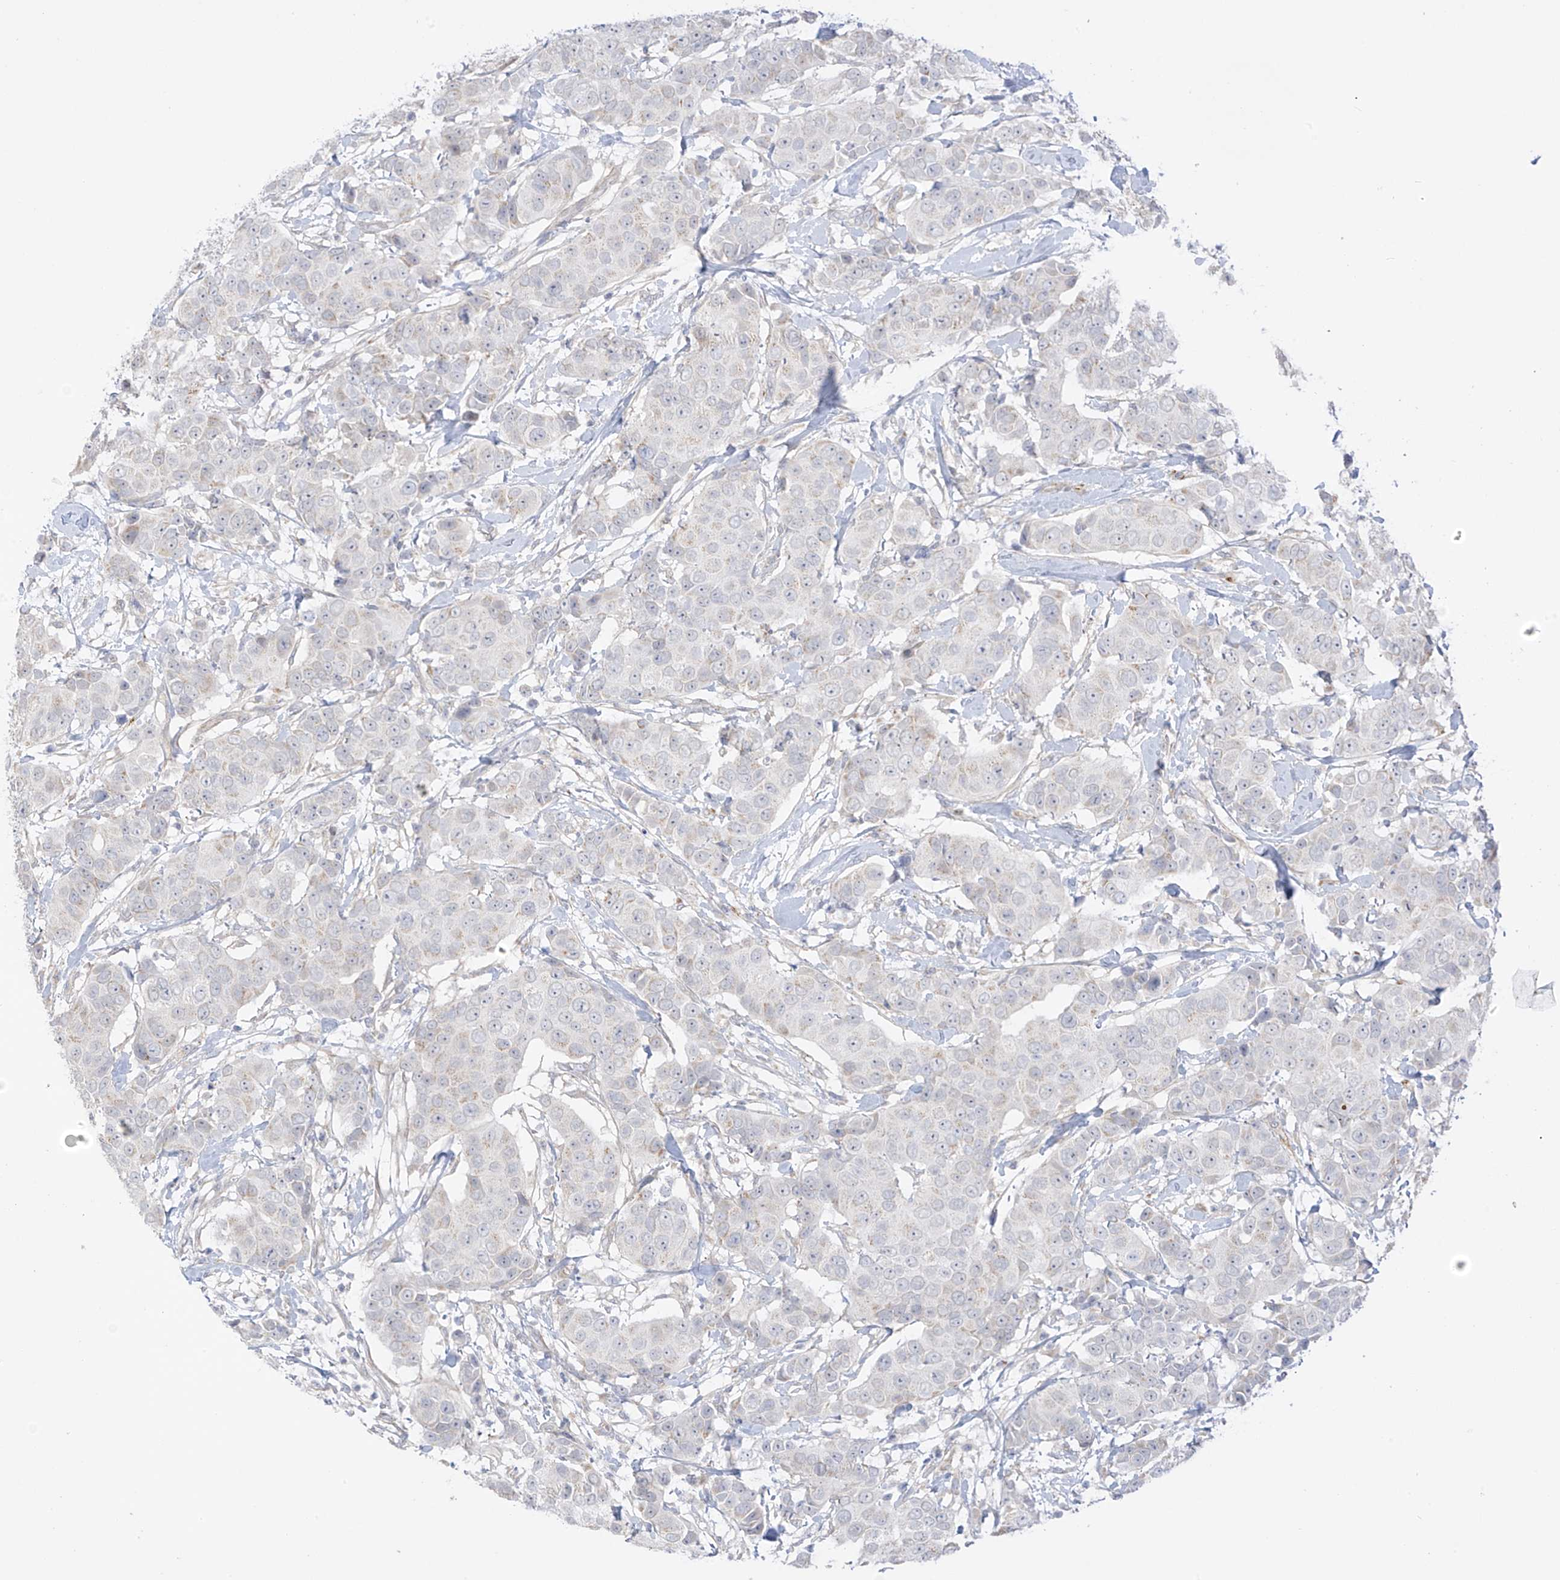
{"staining": {"intensity": "negative", "quantity": "none", "location": "none"}, "tissue": "breast cancer", "cell_type": "Tumor cells", "image_type": "cancer", "snomed": [{"axis": "morphology", "description": "Normal tissue, NOS"}, {"axis": "morphology", "description": "Duct carcinoma"}, {"axis": "topography", "description": "Breast"}], "caption": "Immunohistochemistry (IHC) of human breast cancer (infiltrating ductal carcinoma) shows no staining in tumor cells.", "gene": "HS6ST2", "patient": {"sex": "female", "age": 39}}